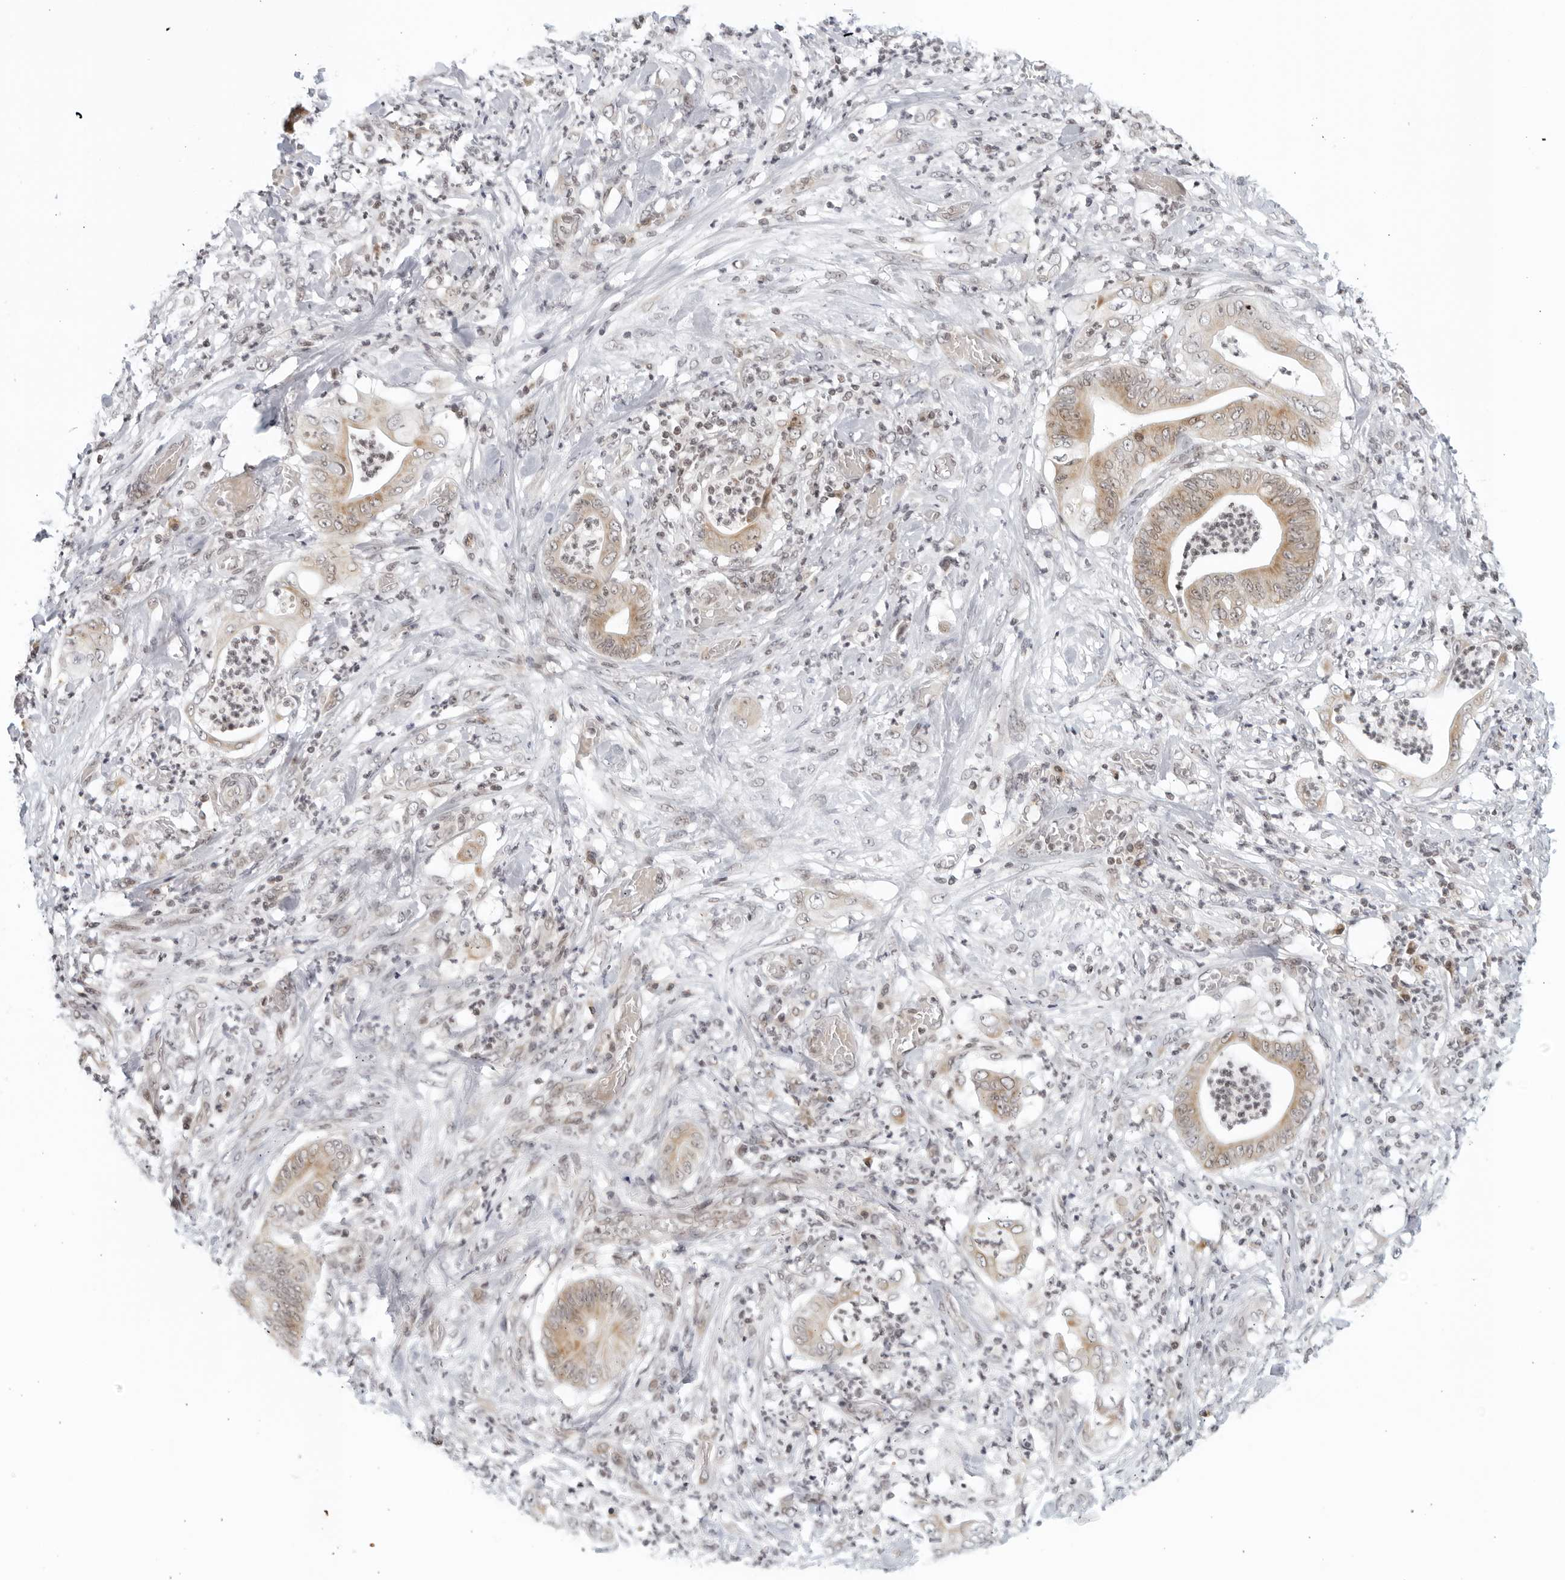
{"staining": {"intensity": "weak", "quantity": "25%-75%", "location": "cytoplasmic/membranous"}, "tissue": "stomach cancer", "cell_type": "Tumor cells", "image_type": "cancer", "snomed": [{"axis": "morphology", "description": "Adenocarcinoma, NOS"}, {"axis": "topography", "description": "Stomach"}], "caption": "IHC (DAB (3,3'-diaminobenzidine)) staining of stomach adenocarcinoma demonstrates weak cytoplasmic/membranous protein positivity in about 25%-75% of tumor cells. (DAB (3,3'-diaminobenzidine) = brown stain, brightfield microscopy at high magnification).", "gene": "RAB11FIP3", "patient": {"sex": "female", "age": 73}}